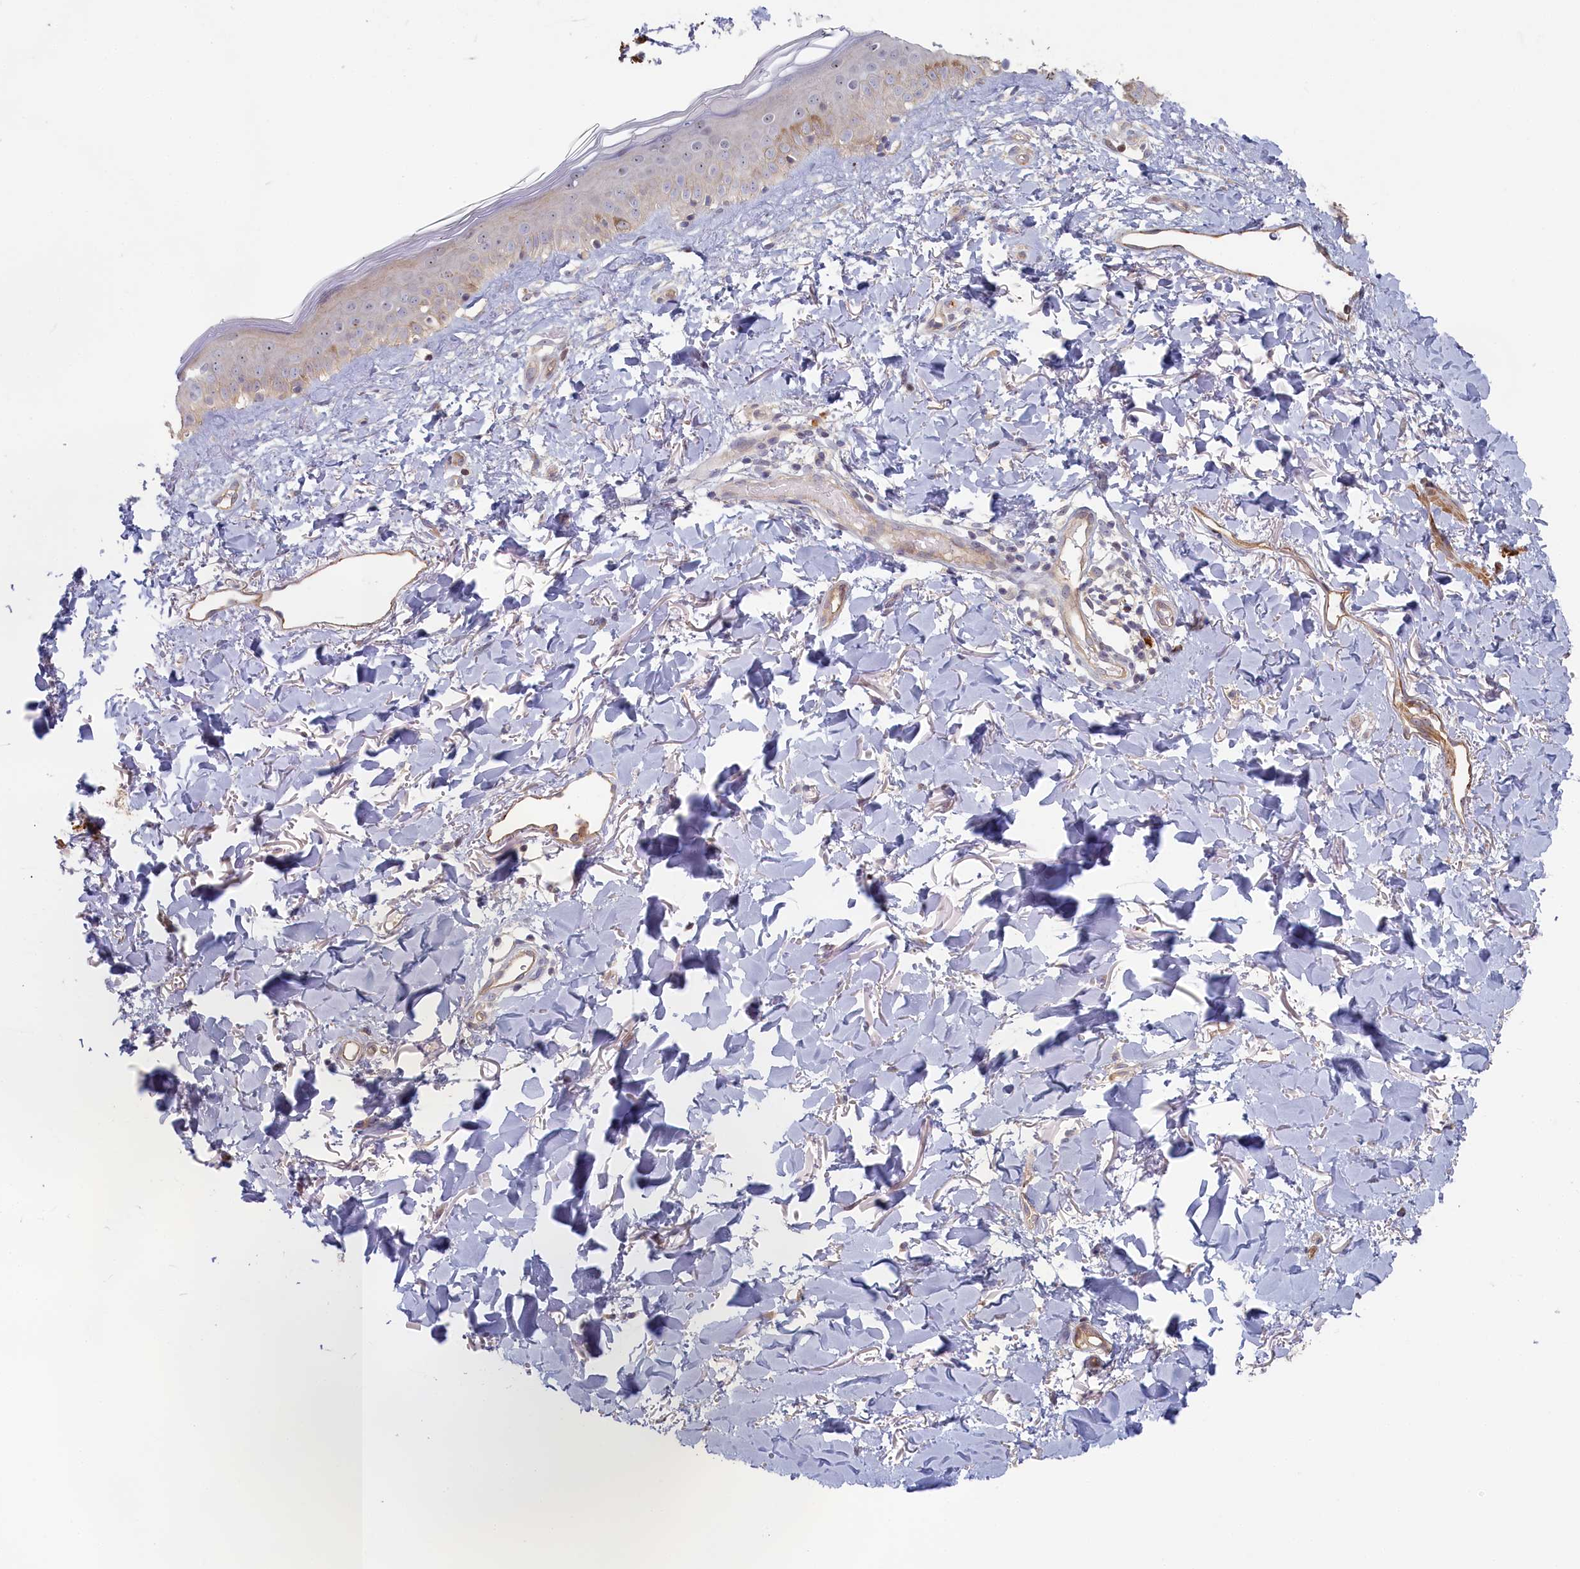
{"staining": {"intensity": "negative", "quantity": "none", "location": "none"}, "tissue": "skin", "cell_type": "Fibroblasts", "image_type": "normal", "snomed": [{"axis": "morphology", "description": "Normal tissue, NOS"}, {"axis": "topography", "description": "Skin"}], "caption": "Immunohistochemistry (IHC) of normal human skin demonstrates no expression in fibroblasts.", "gene": "INTS4", "patient": {"sex": "female", "age": 58}}